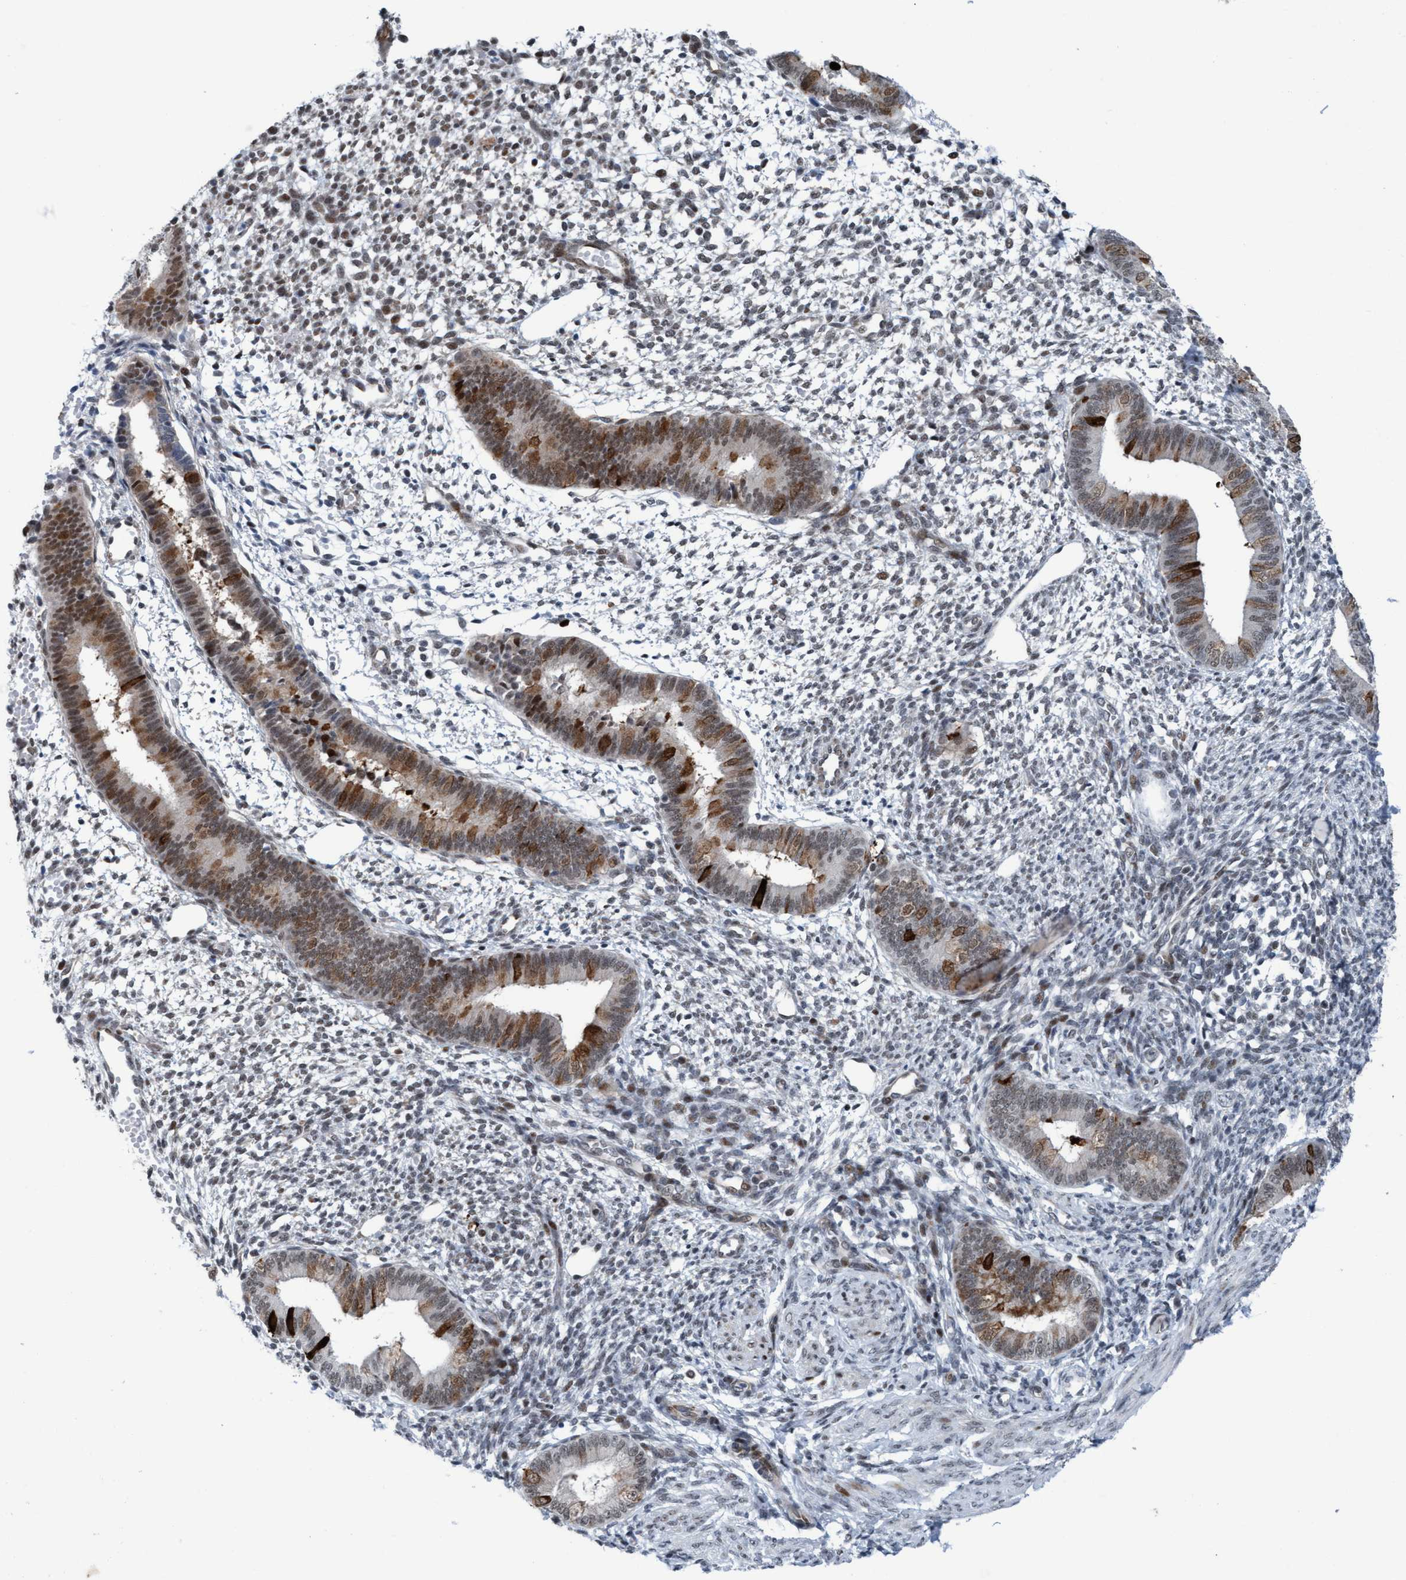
{"staining": {"intensity": "weak", "quantity": ">75%", "location": "nuclear"}, "tissue": "endometrium", "cell_type": "Cells in endometrial stroma", "image_type": "normal", "snomed": [{"axis": "morphology", "description": "Normal tissue, NOS"}, {"axis": "topography", "description": "Endometrium"}], "caption": "IHC staining of unremarkable endometrium, which displays low levels of weak nuclear expression in approximately >75% of cells in endometrial stroma indicating weak nuclear protein staining. The staining was performed using DAB (brown) for protein detection and nuclei were counterstained in hematoxylin (blue).", "gene": "CWC27", "patient": {"sex": "female", "age": 46}}